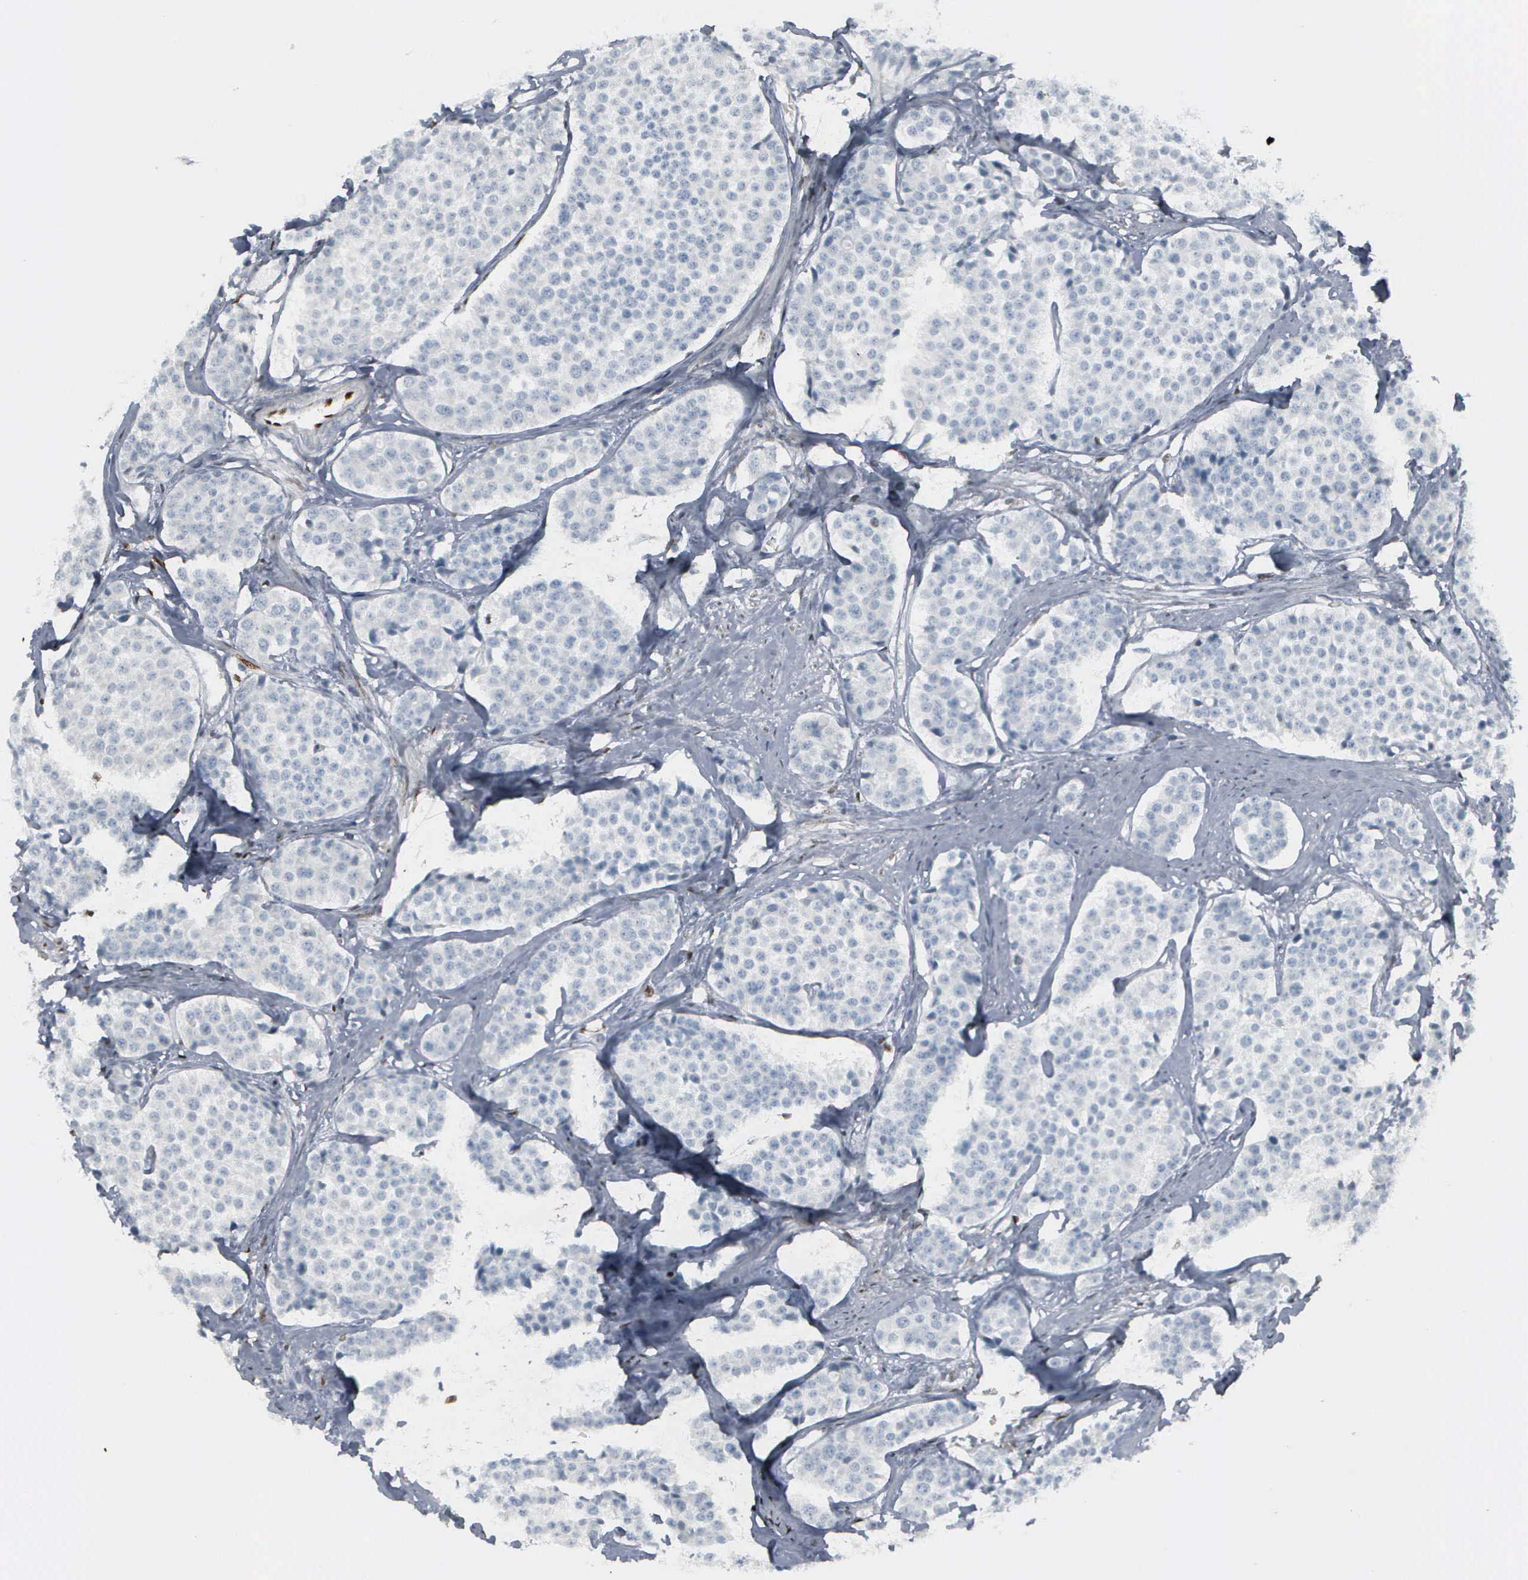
{"staining": {"intensity": "negative", "quantity": "none", "location": "none"}, "tissue": "carcinoid", "cell_type": "Tumor cells", "image_type": "cancer", "snomed": [{"axis": "morphology", "description": "Carcinoid, malignant, NOS"}, {"axis": "topography", "description": "Small intestine"}], "caption": "Immunohistochemistry (IHC) of human carcinoid (malignant) demonstrates no expression in tumor cells.", "gene": "FGF2", "patient": {"sex": "male", "age": 60}}